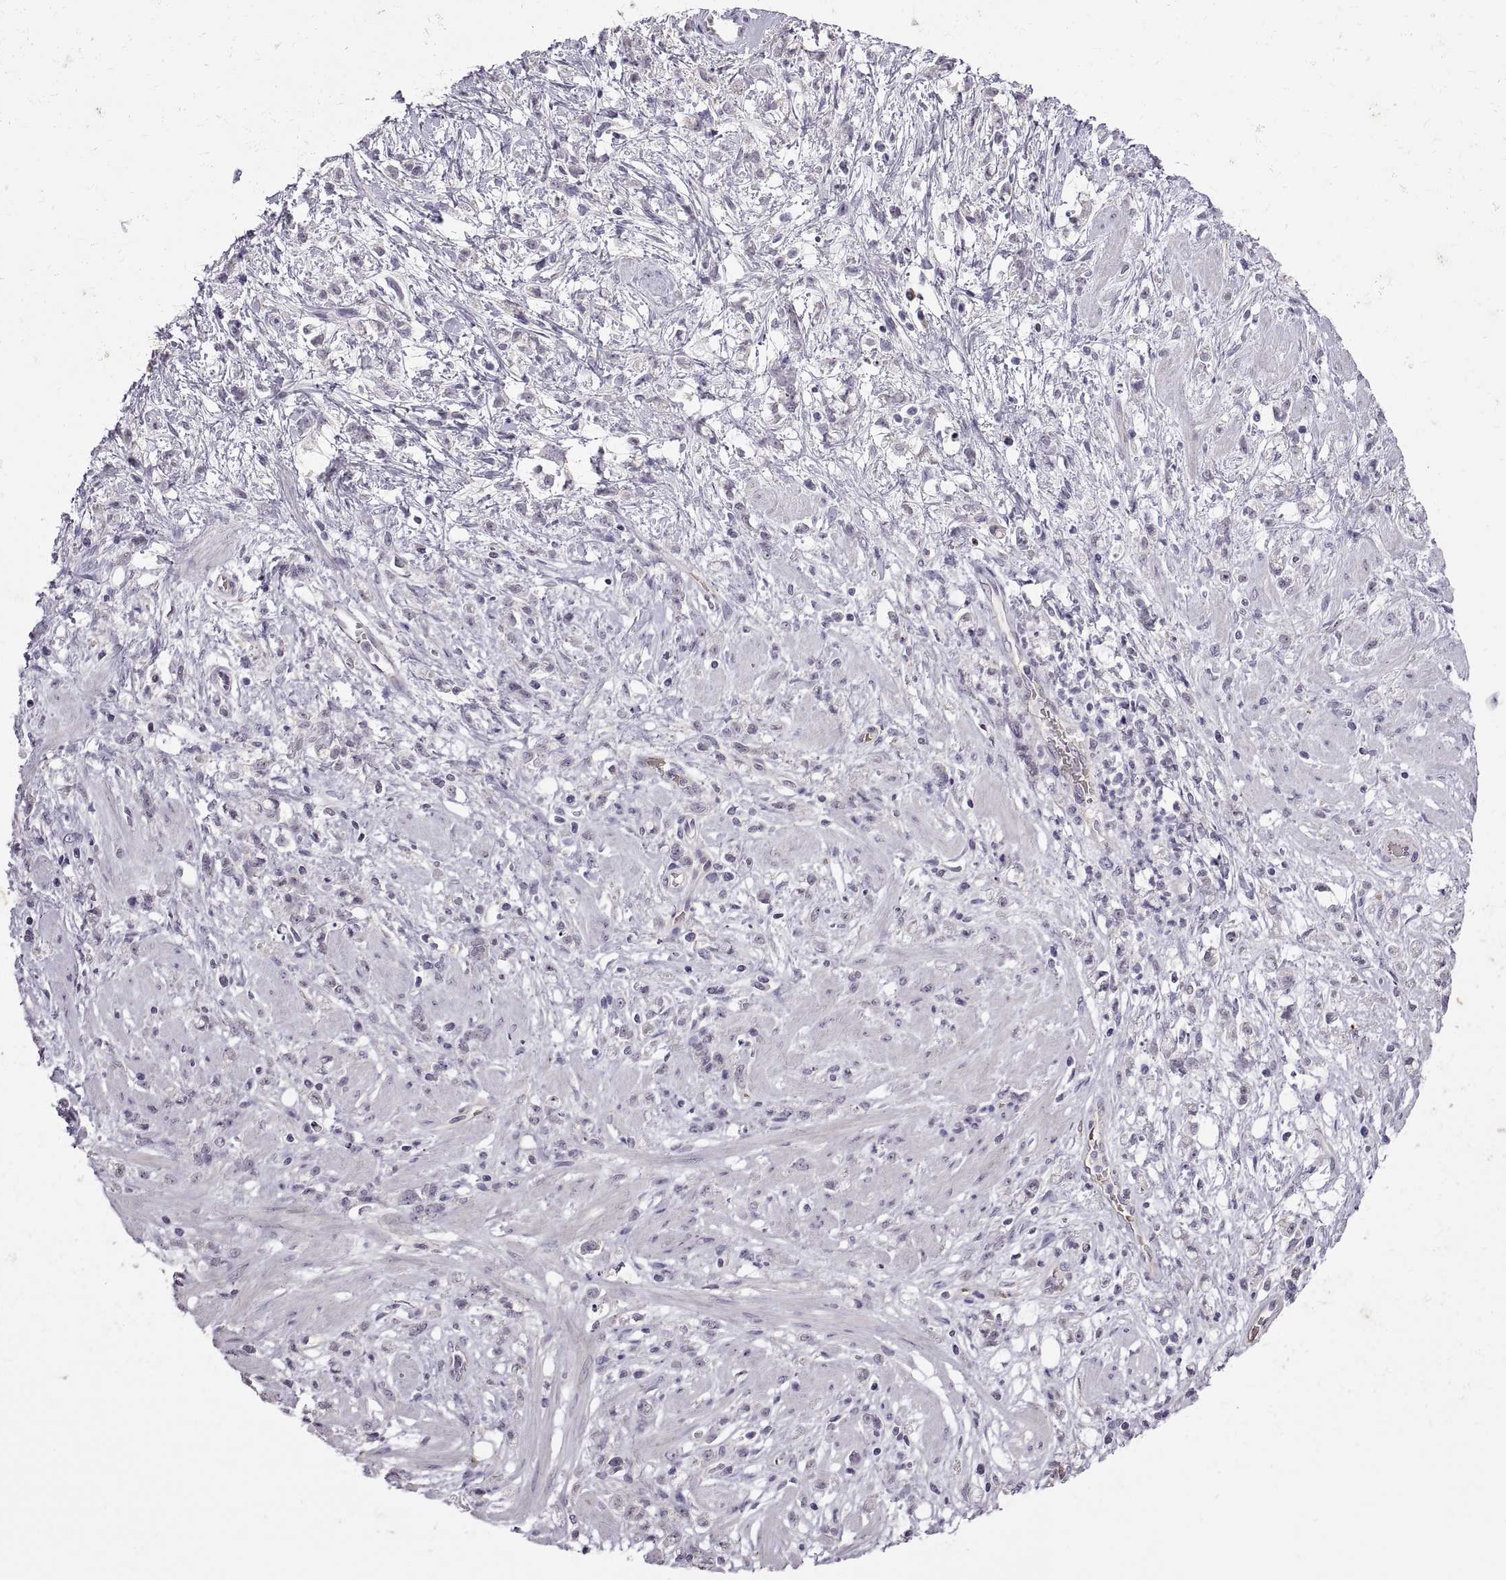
{"staining": {"intensity": "negative", "quantity": "none", "location": "none"}, "tissue": "stomach cancer", "cell_type": "Tumor cells", "image_type": "cancer", "snomed": [{"axis": "morphology", "description": "Adenocarcinoma, NOS"}, {"axis": "topography", "description": "Stomach"}], "caption": "An image of stomach adenocarcinoma stained for a protein exhibits no brown staining in tumor cells. The staining is performed using DAB (3,3'-diaminobenzidine) brown chromogen with nuclei counter-stained in using hematoxylin.", "gene": "MEIOC", "patient": {"sex": "female", "age": 60}}